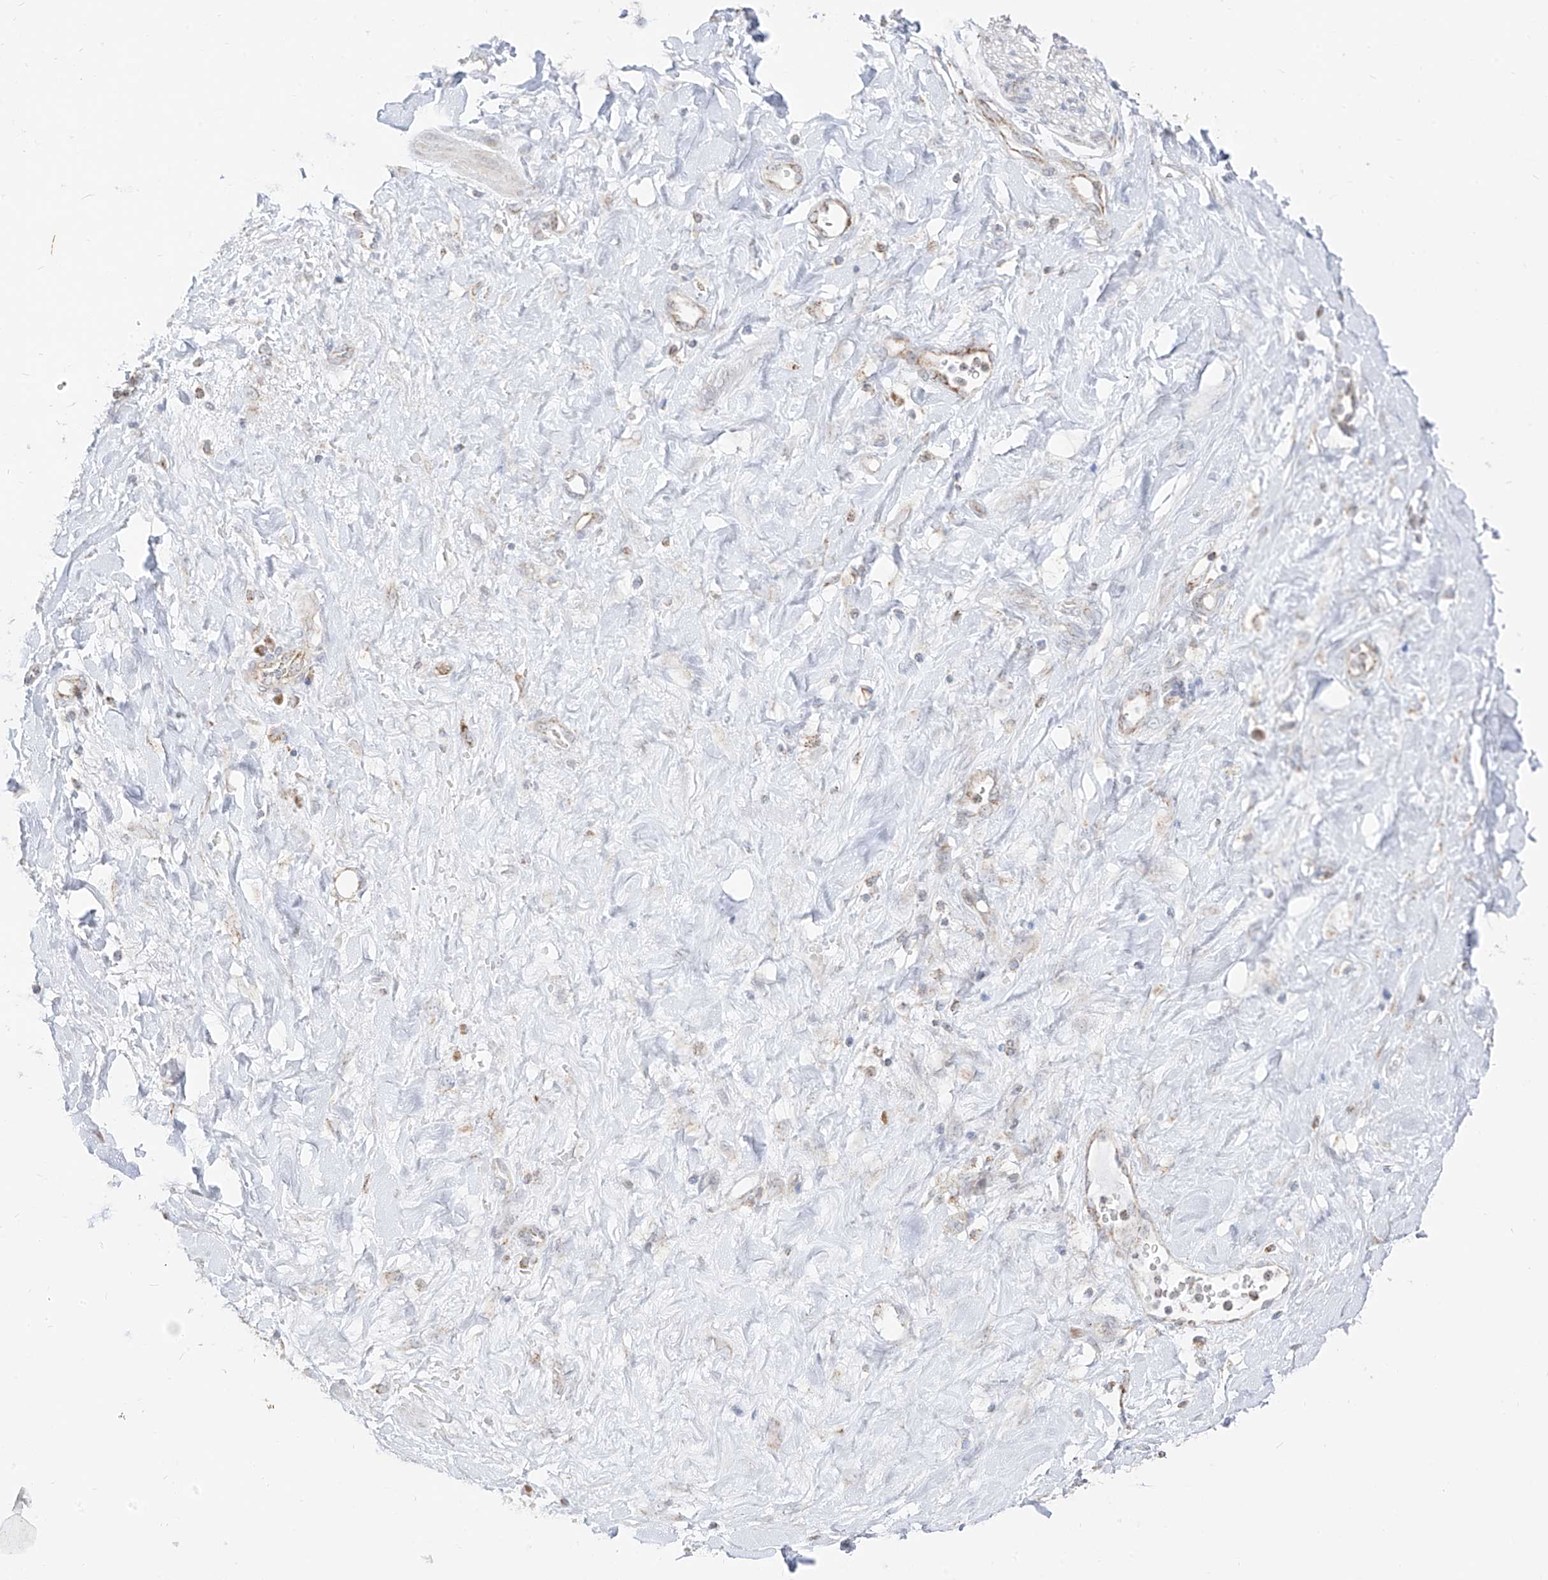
{"staining": {"intensity": "negative", "quantity": "none", "location": "none"}, "tissue": "soft tissue", "cell_type": "Fibroblasts", "image_type": "normal", "snomed": [{"axis": "morphology", "description": "Normal tissue, NOS"}, {"axis": "morphology", "description": "Adenocarcinoma, NOS"}, {"axis": "topography", "description": "Pancreas"}, {"axis": "topography", "description": "Peripheral nerve tissue"}], "caption": "Immunohistochemistry image of unremarkable soft tissue: soft tissue stained with DAB demonstrates no significant protein staining in fibroblasts. Brightfield microscopy of IHC stained with DAB (3,3'-diaminobenzidine) (brown) and hematoxylin (blue), captured at high magnification.", "gene": "ETHE1", "patient": {"sex": "male", "age": 59}}